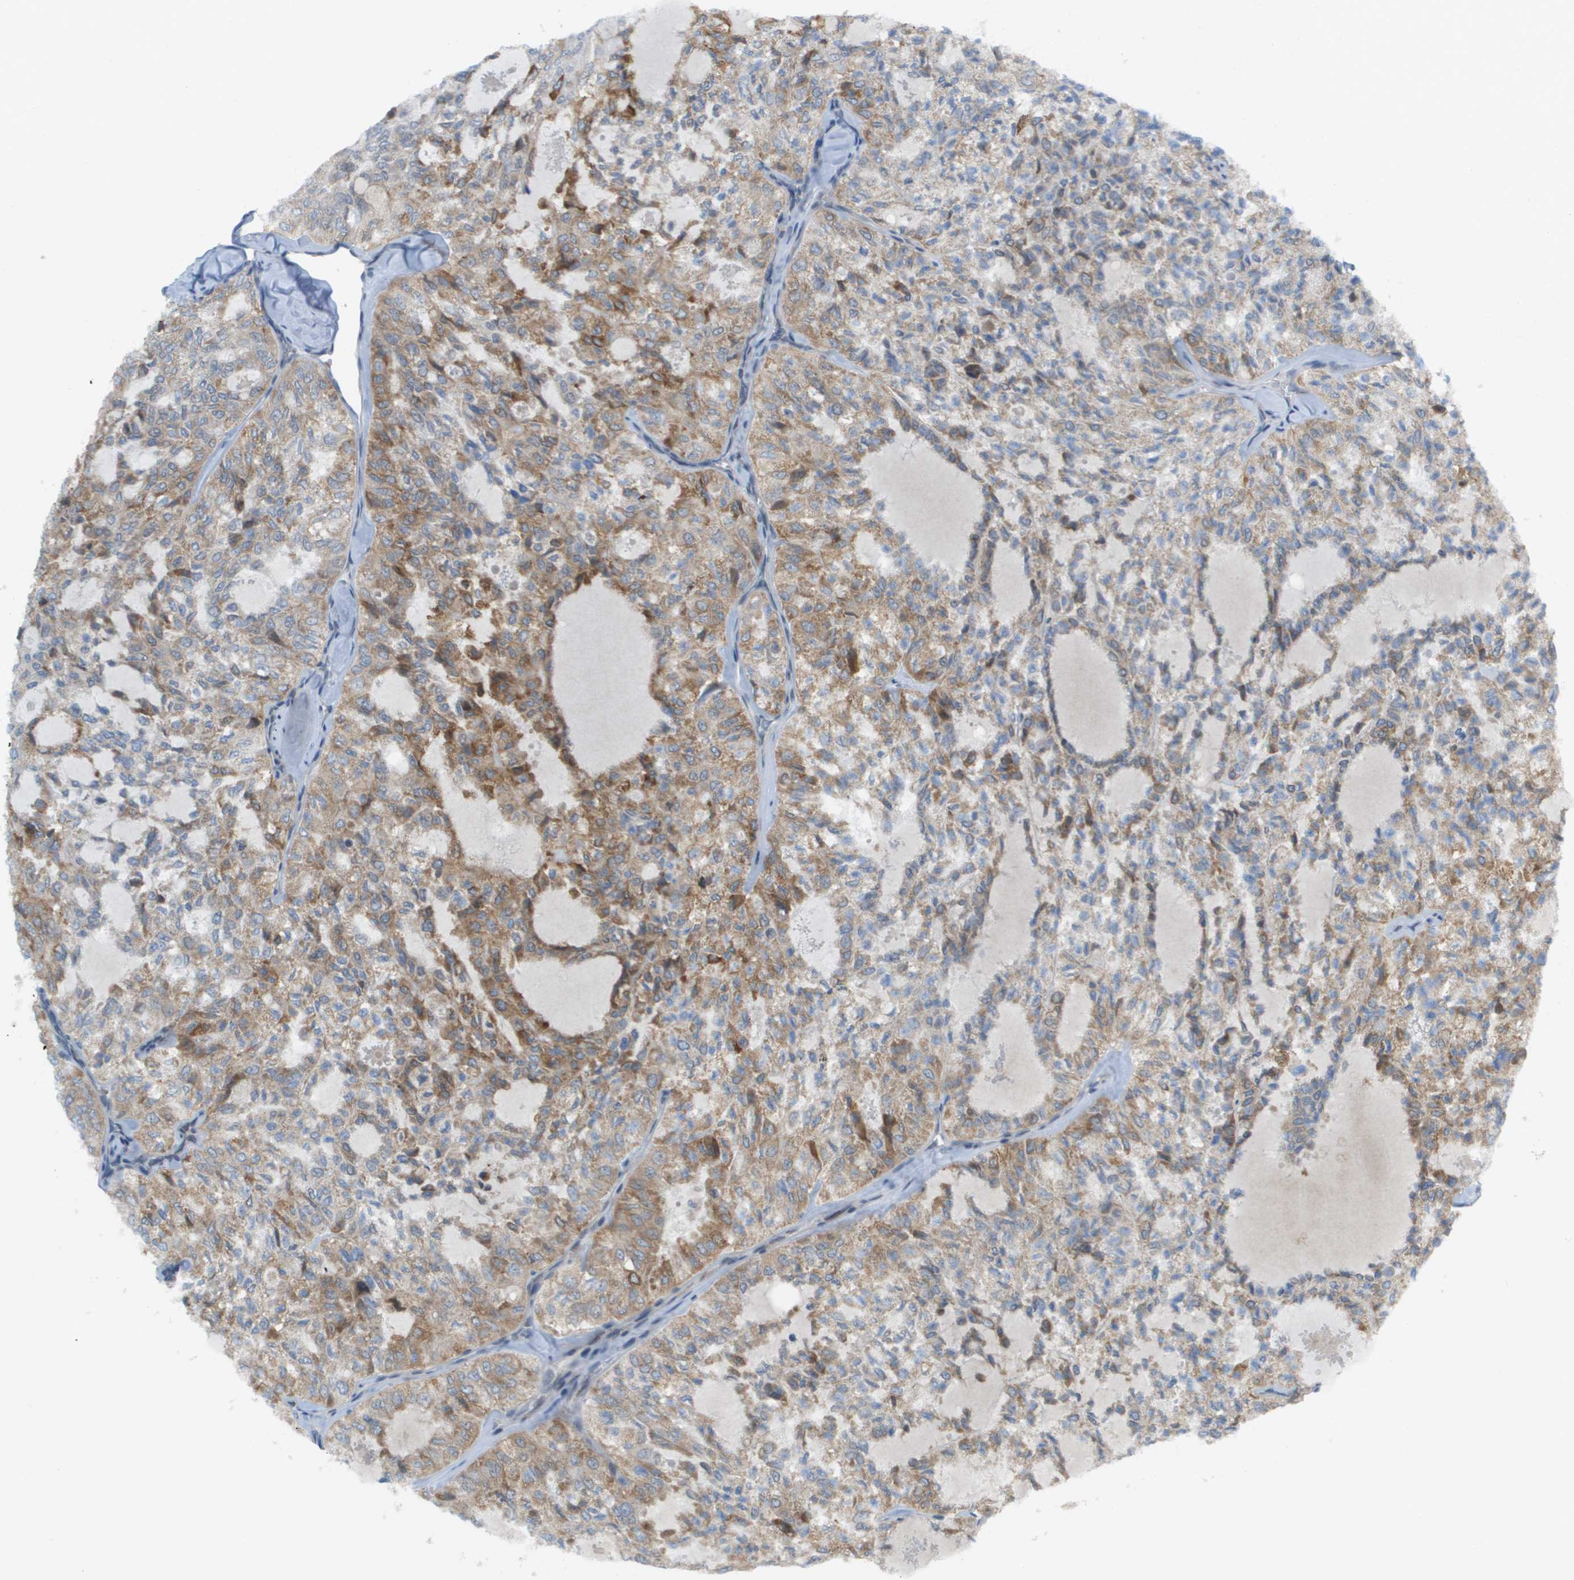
{"staining": {"intensity": "moderate", "quantity": "25%-75%", "location": "cytoplasmic/membranous"}, "tissue": "thyroid cancer", "cell_type": "Tumor cells", "image_type": "cancer", "snomed": [{"axis": "morphology", "description": "Follicular adenoma carcinoma, NOS"}, {"axis": "topography", "description": "Thyroid gland"}], "caption": "This is a histology image of immunohistochemistry staining of thyroid cancer, which shows moderate expression in the cytoplasmic/membranous of tumor cells.", "gene": "CACNB4", "patient": {"sex": "male", "age": 75}}